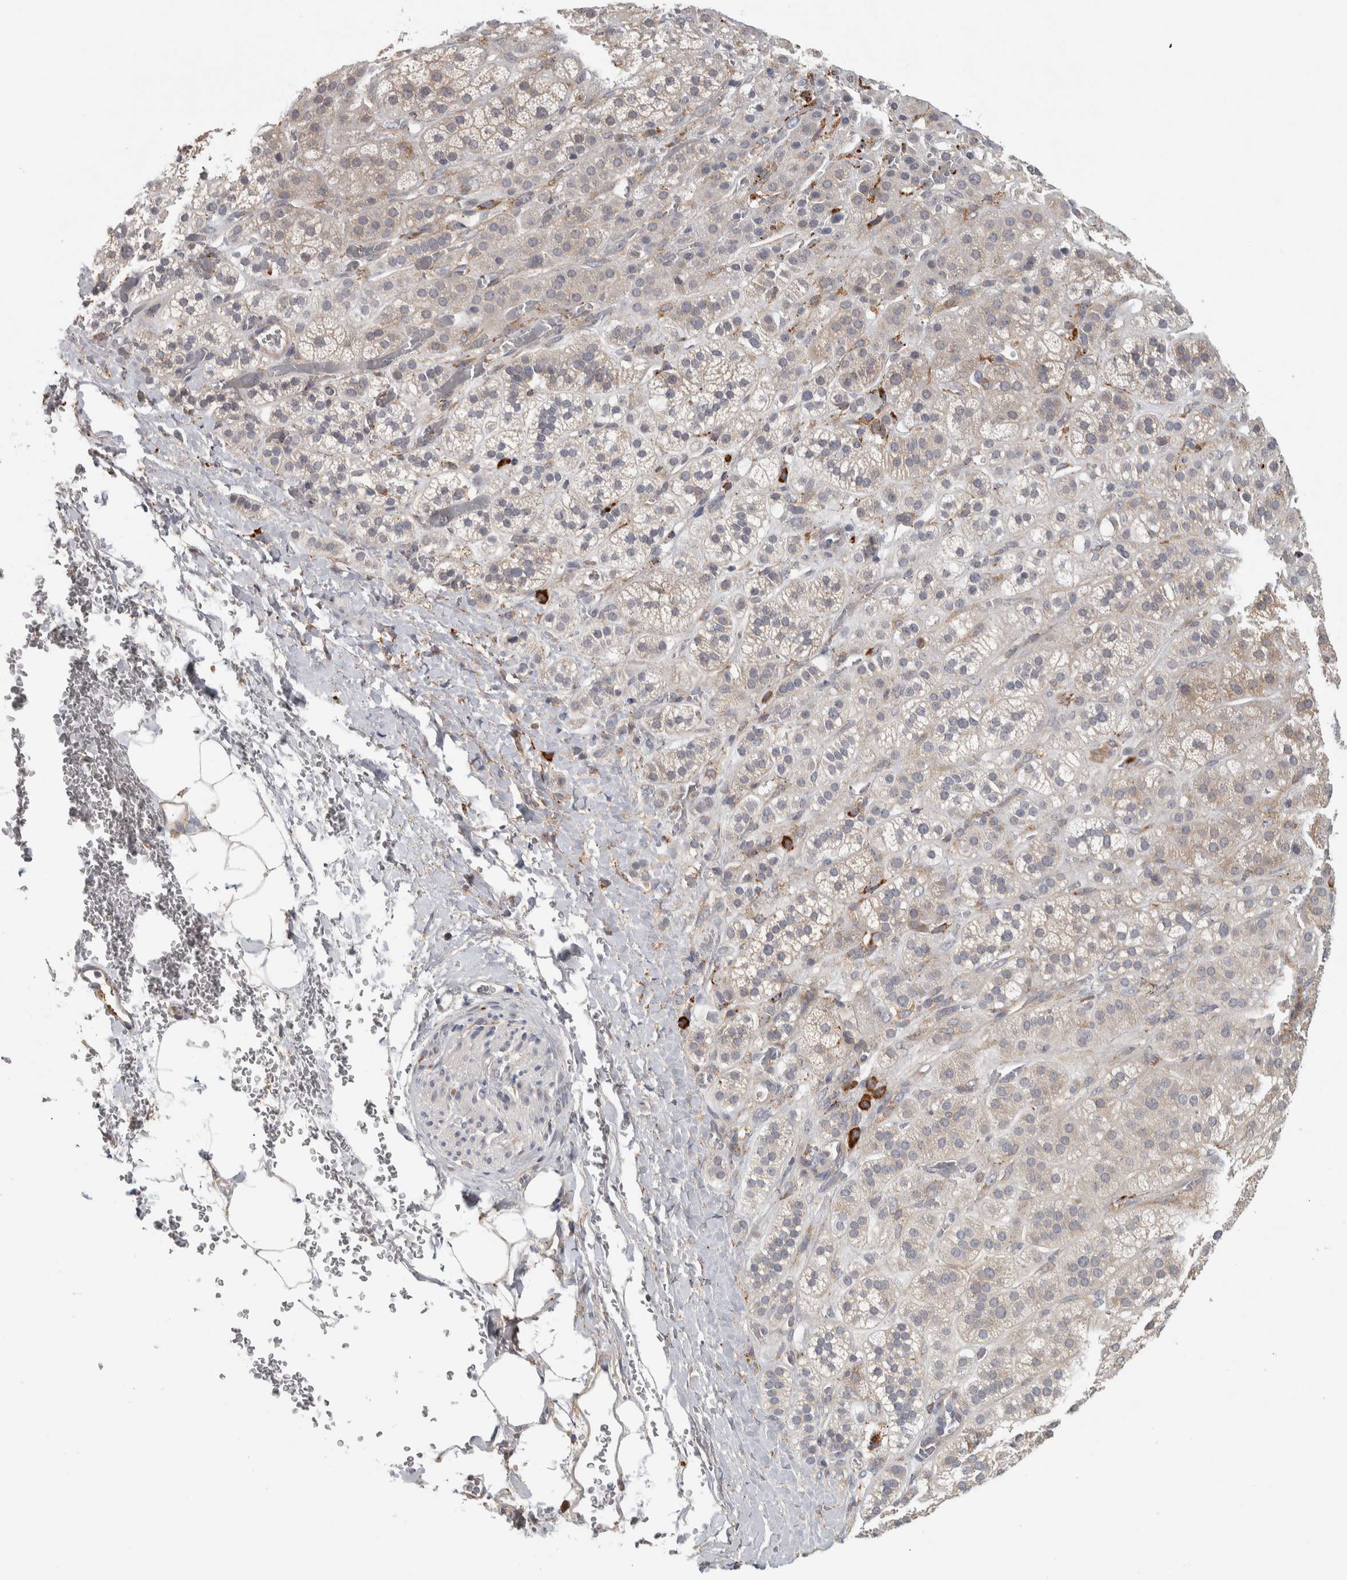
{"staining": {"intensity": "weak", "quantity": ">75%", "location": "cytoplasmic/membranous"}, "tissue": "adrenal gland", "cell_type": "Glandular cells", "image_type": "normal", "snomed": [{"axis": "morphology", "description": "Normal tissue, NOS"}, {"axis": "topography", "description": "Adrenal gland"}], "caption": "Adrenal gland was stained to show a protein in brown. There is low levels of weak cytoplasmic/membranous positivity in about >75% of glandular cells. The staining is performed using DAB brown chromogen to label protein expression. The nuclei are counter-stained blue using hematoxylin.", "gene": "ADPRM", "patient": {"sex": "male", "age": 56}}